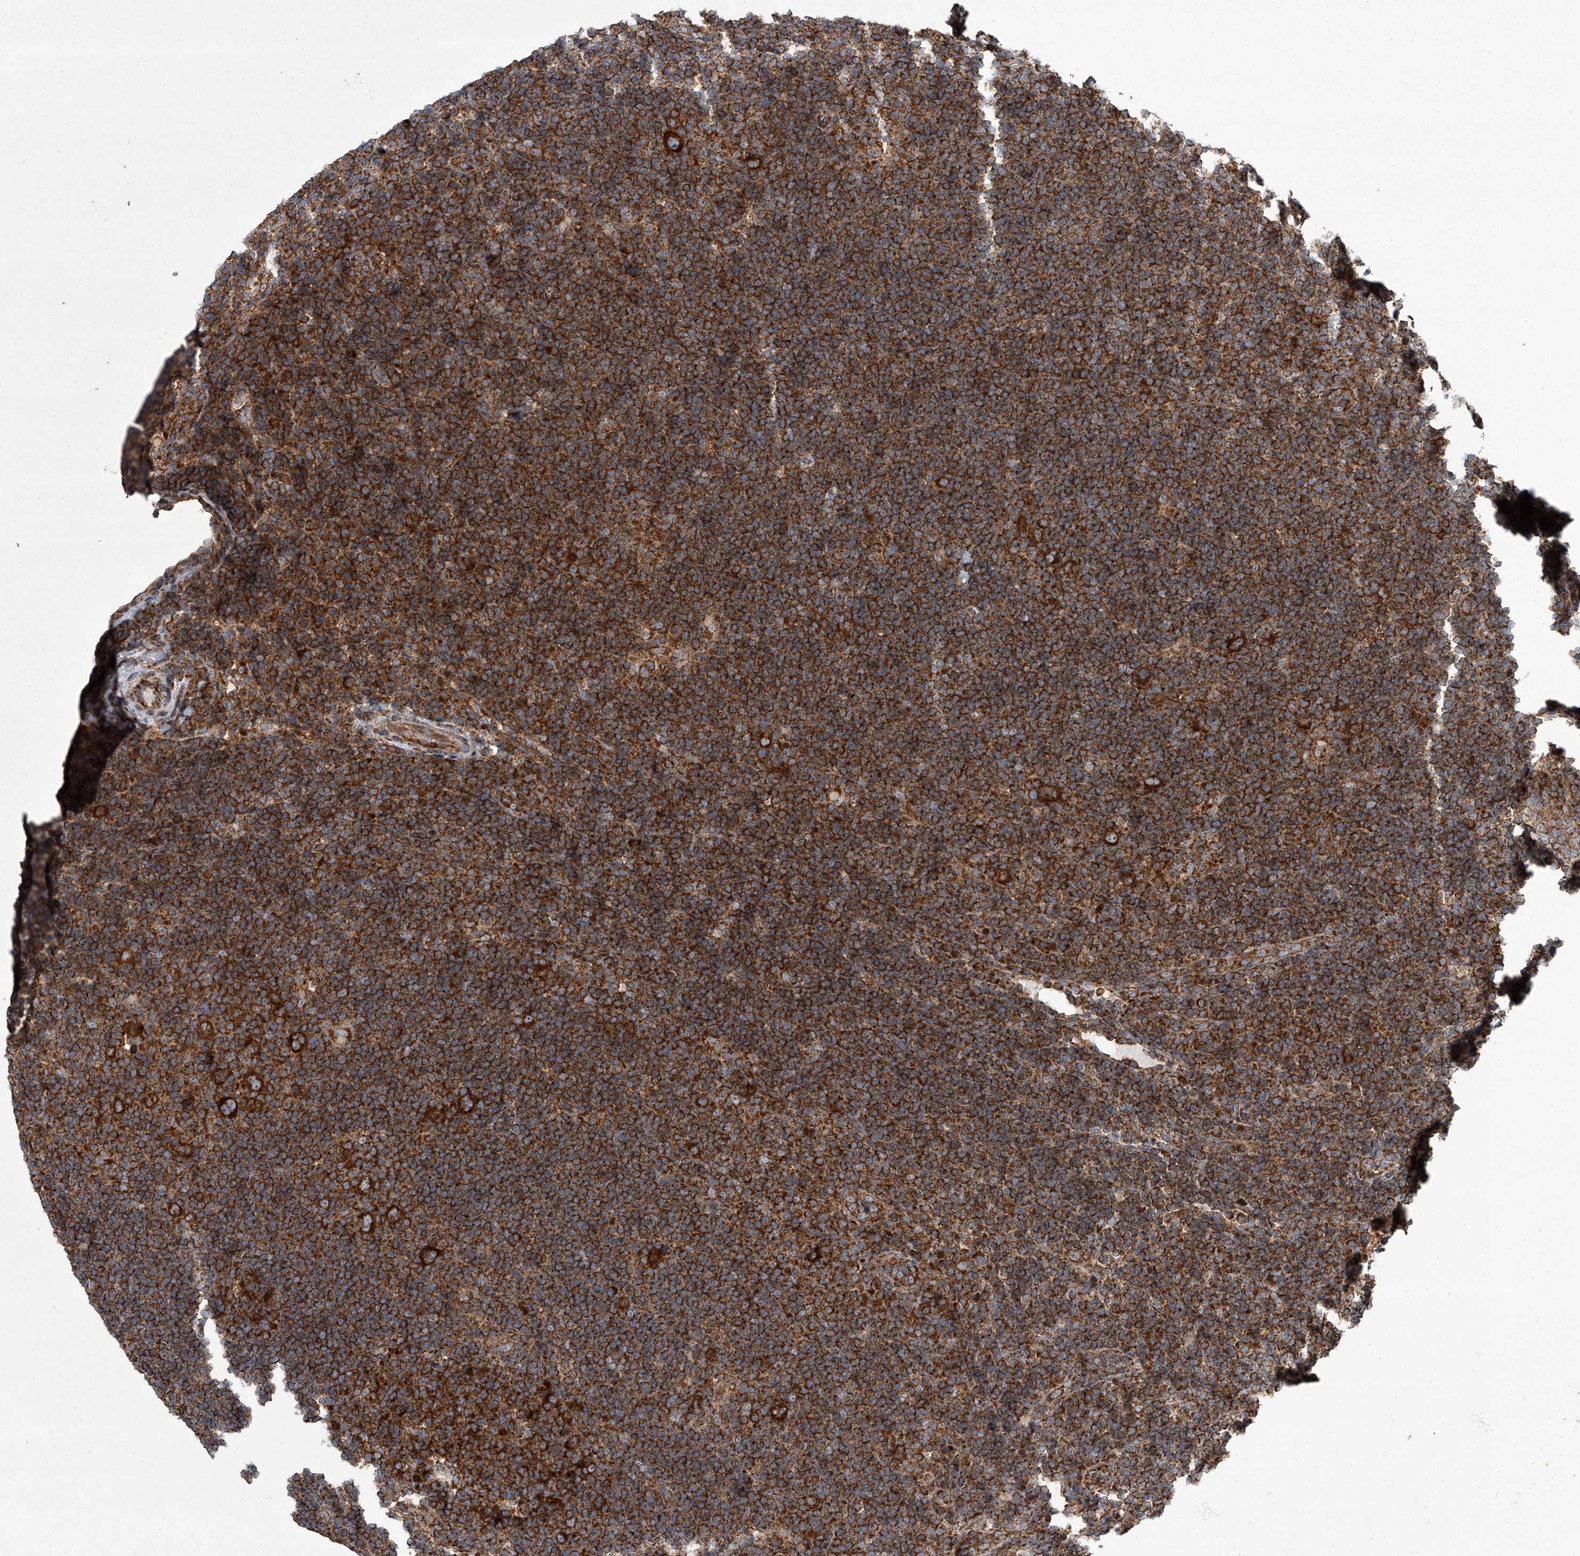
{"staining": {"intensity": "strong", "quantity": ">75%", "location": "cytoplasmic/membranous"}, "tissue": "lymphoma", "cell_type": "Tumor cells", "image_type": "cancer", "snomed": [{"axis": "morphology", "description": "Hodgkin's disease, NOS"}, {"axis": "topography", "description": "Lymph node"}], "caption": "IHC histopathology image of neoplastic tissue: lymphoma stained using IHC shows high levels of strong protein expression localized specifically in the cytoplasmic/membranous of tumor cells, appearing as a cytoplasmic/membranous brown color.", "gene": "ZC3H15", "patient": {"sex": "female", "age": 57}}